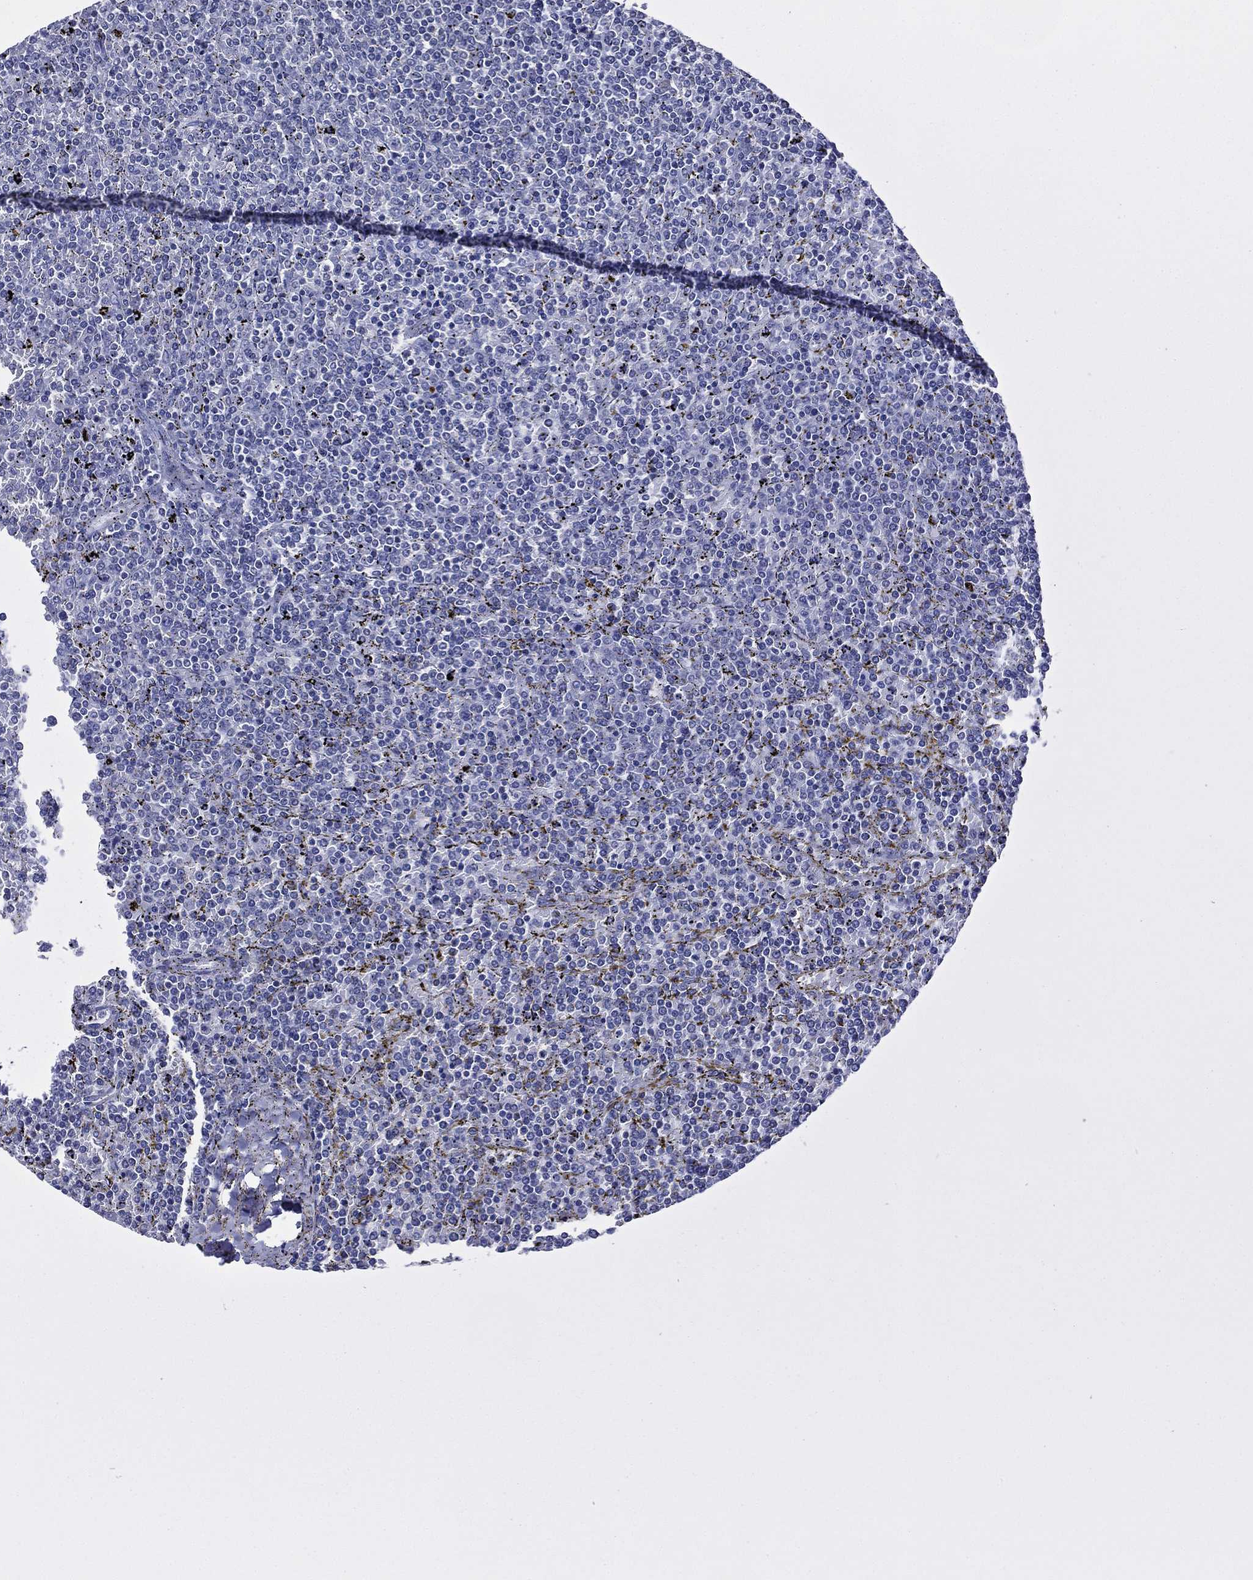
{"staining": {"intensity": "negative", "quantity": "none", "location": "none"}, "tissue": "lymphoma", "cell_type": "Tumor cells", "image_type": "cancer", "snomed": [{"axis": "morphology", "description": "Malignant lymphoma, non-Hodgkin's type, Low grade"}, {"axis": "topography", "description": "Spleen"}], "caption": "Tumor cells show no significant staining in low-grade malignant lymphoma, non-Hodgkin's type.", "gene": "SLC13A4", "patient": {"sex": "female", "age": 77}}